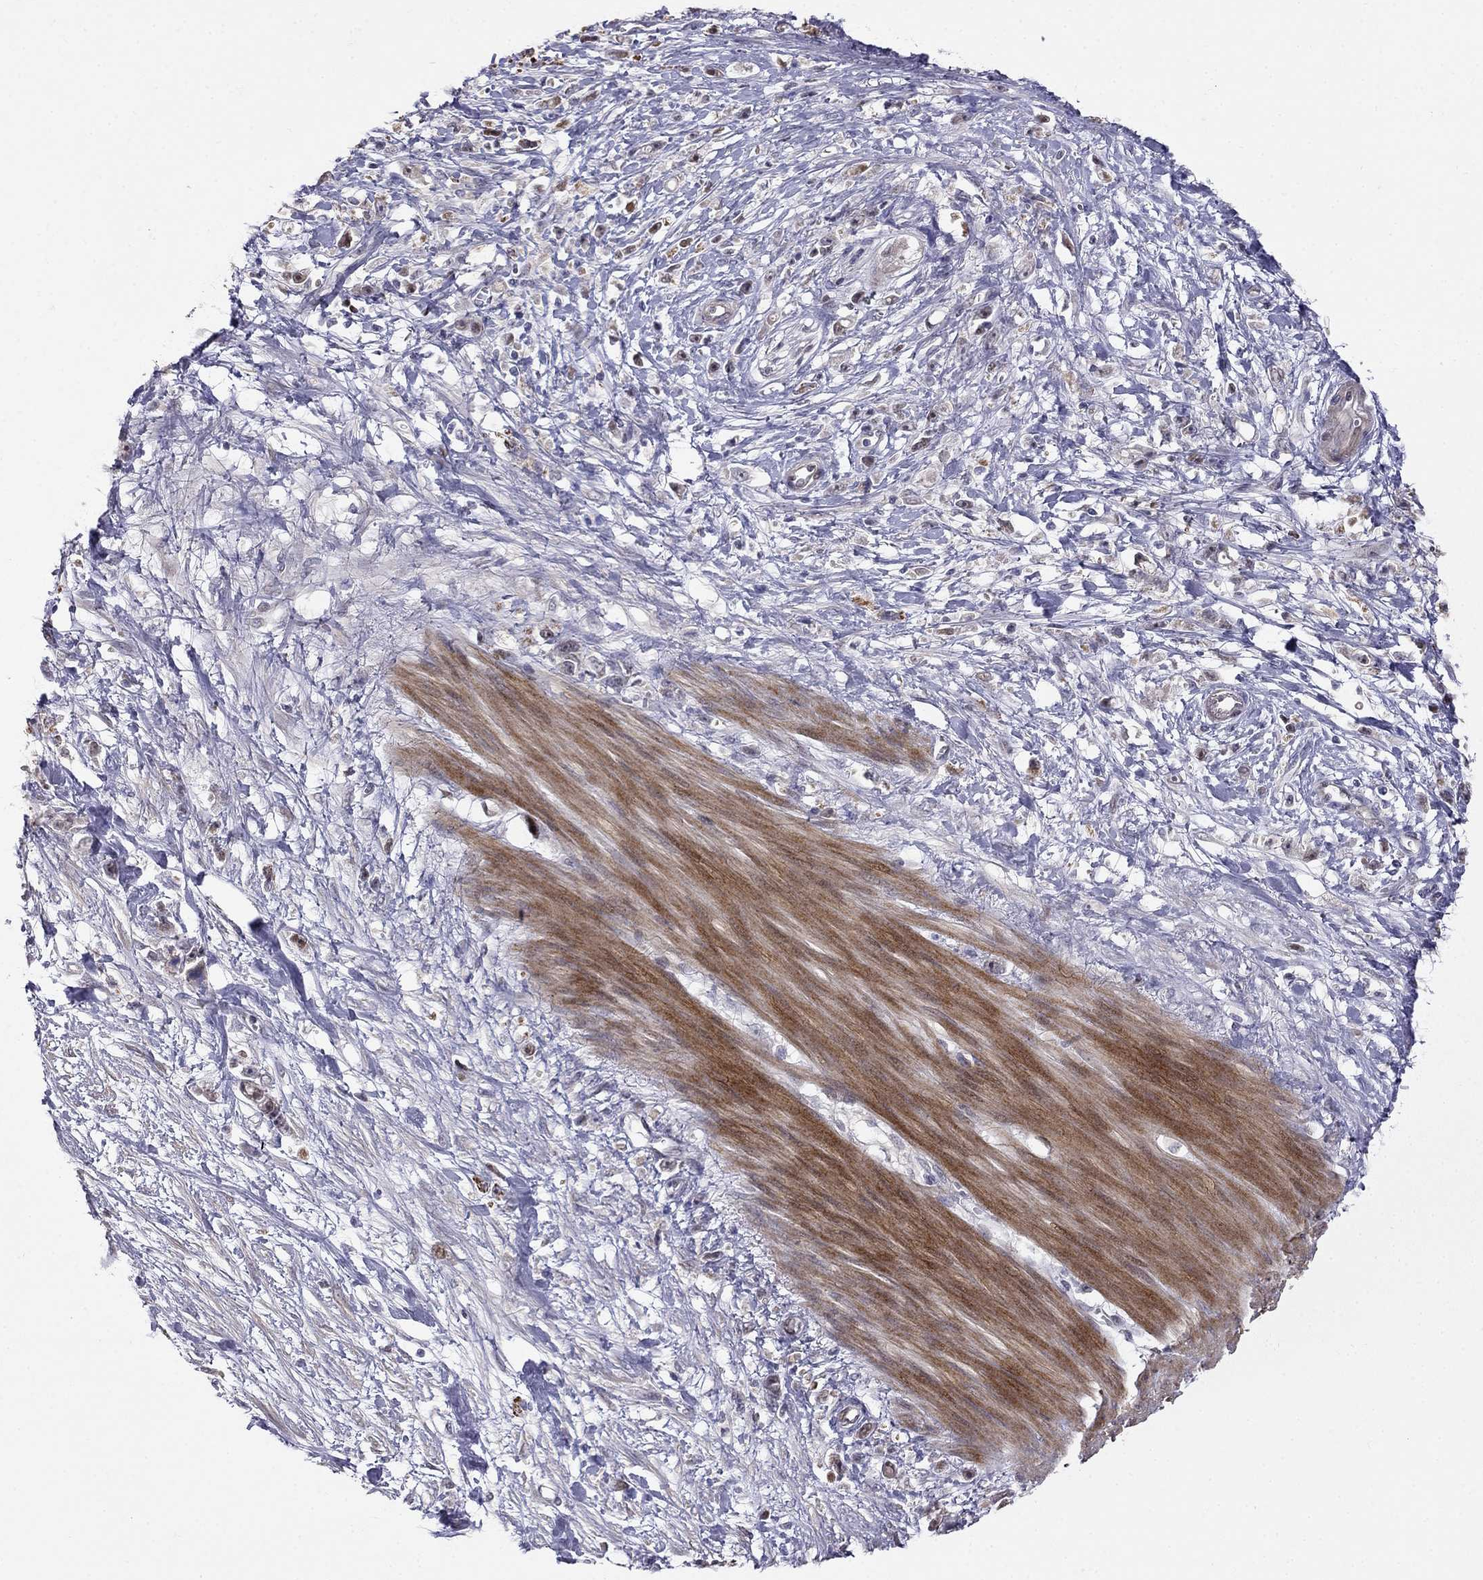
{"staining": {"intensity": "negative", "quantity": "none", "location": "none"}, "tissue": "stomach cancer", "cell_type": "Tumor cells", "image_type": "cancer", "snomed": [{"axis": "morphology", "description": "Adenocarcinoma, NOS"}, {"axis": "topography", "description": "Stomach"}], "caption": "IHC photomicrograph of stomach adenocarcinoma stained for a protein (brown), which exhibits no positivity in tumor cells.", "gene": "LRRC39", "patient": {"sex": "female", "age": 59}}